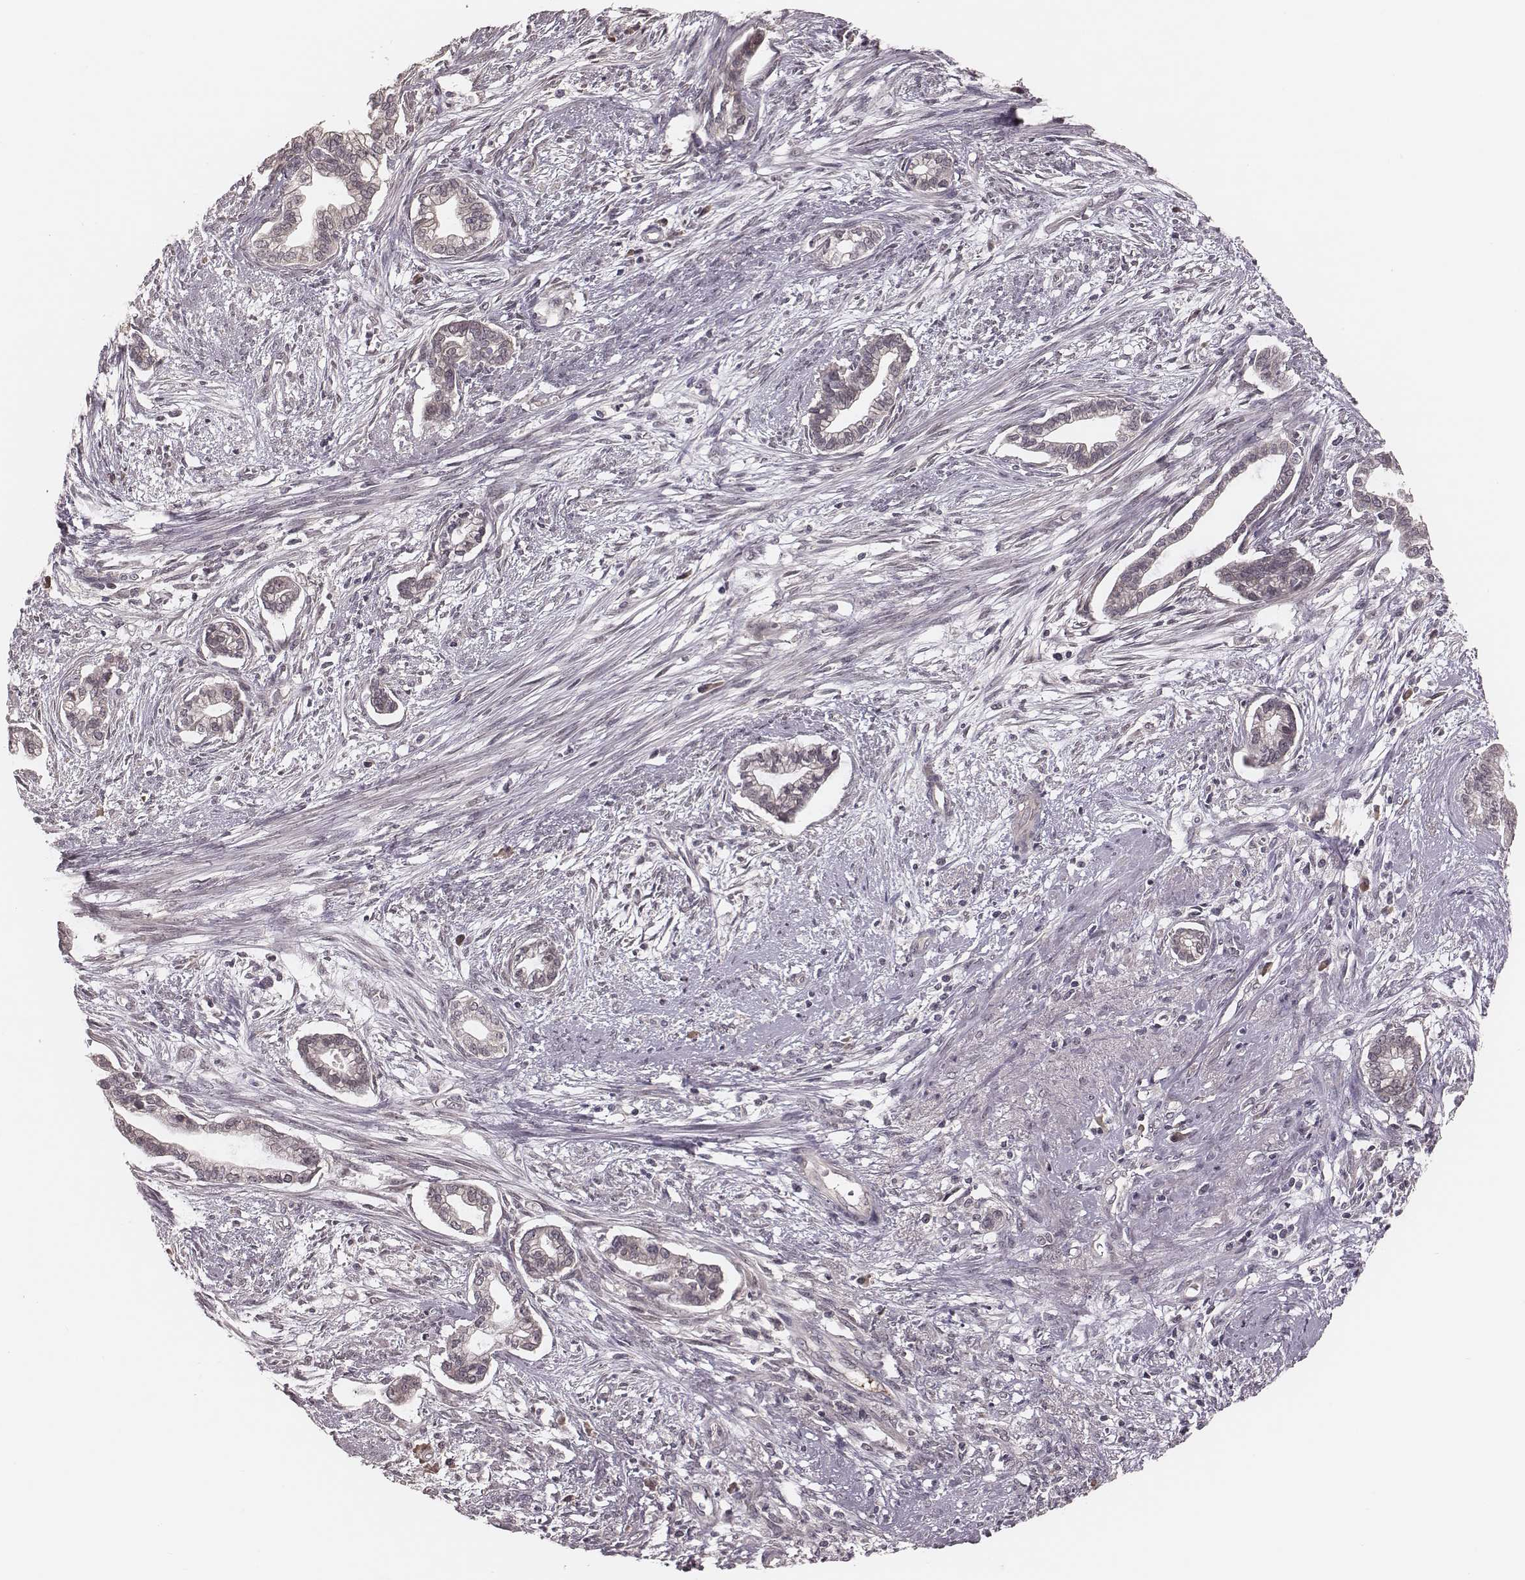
{"staining": {"intensity": "negative", "quantity": "none", "location": "none"}, "tissue": "cervical cancer", "cell_type": "Tumor cells", "image_type": "cancer", "snomed": [{"axis": "morphology", "description": "Adenocarcinoma, NOS"}, {"axis": "topography", "description": "Cervix"}], "caption": "IHC image of neoplastic tissue: human cervical cancer (adenocarcinoma) stained with DAB (3,3'-diaminobenzidine) displays no significant protein staining in tumor cells.", "gene": "IL5", "patient": {"sex": "female", "age": 62}}